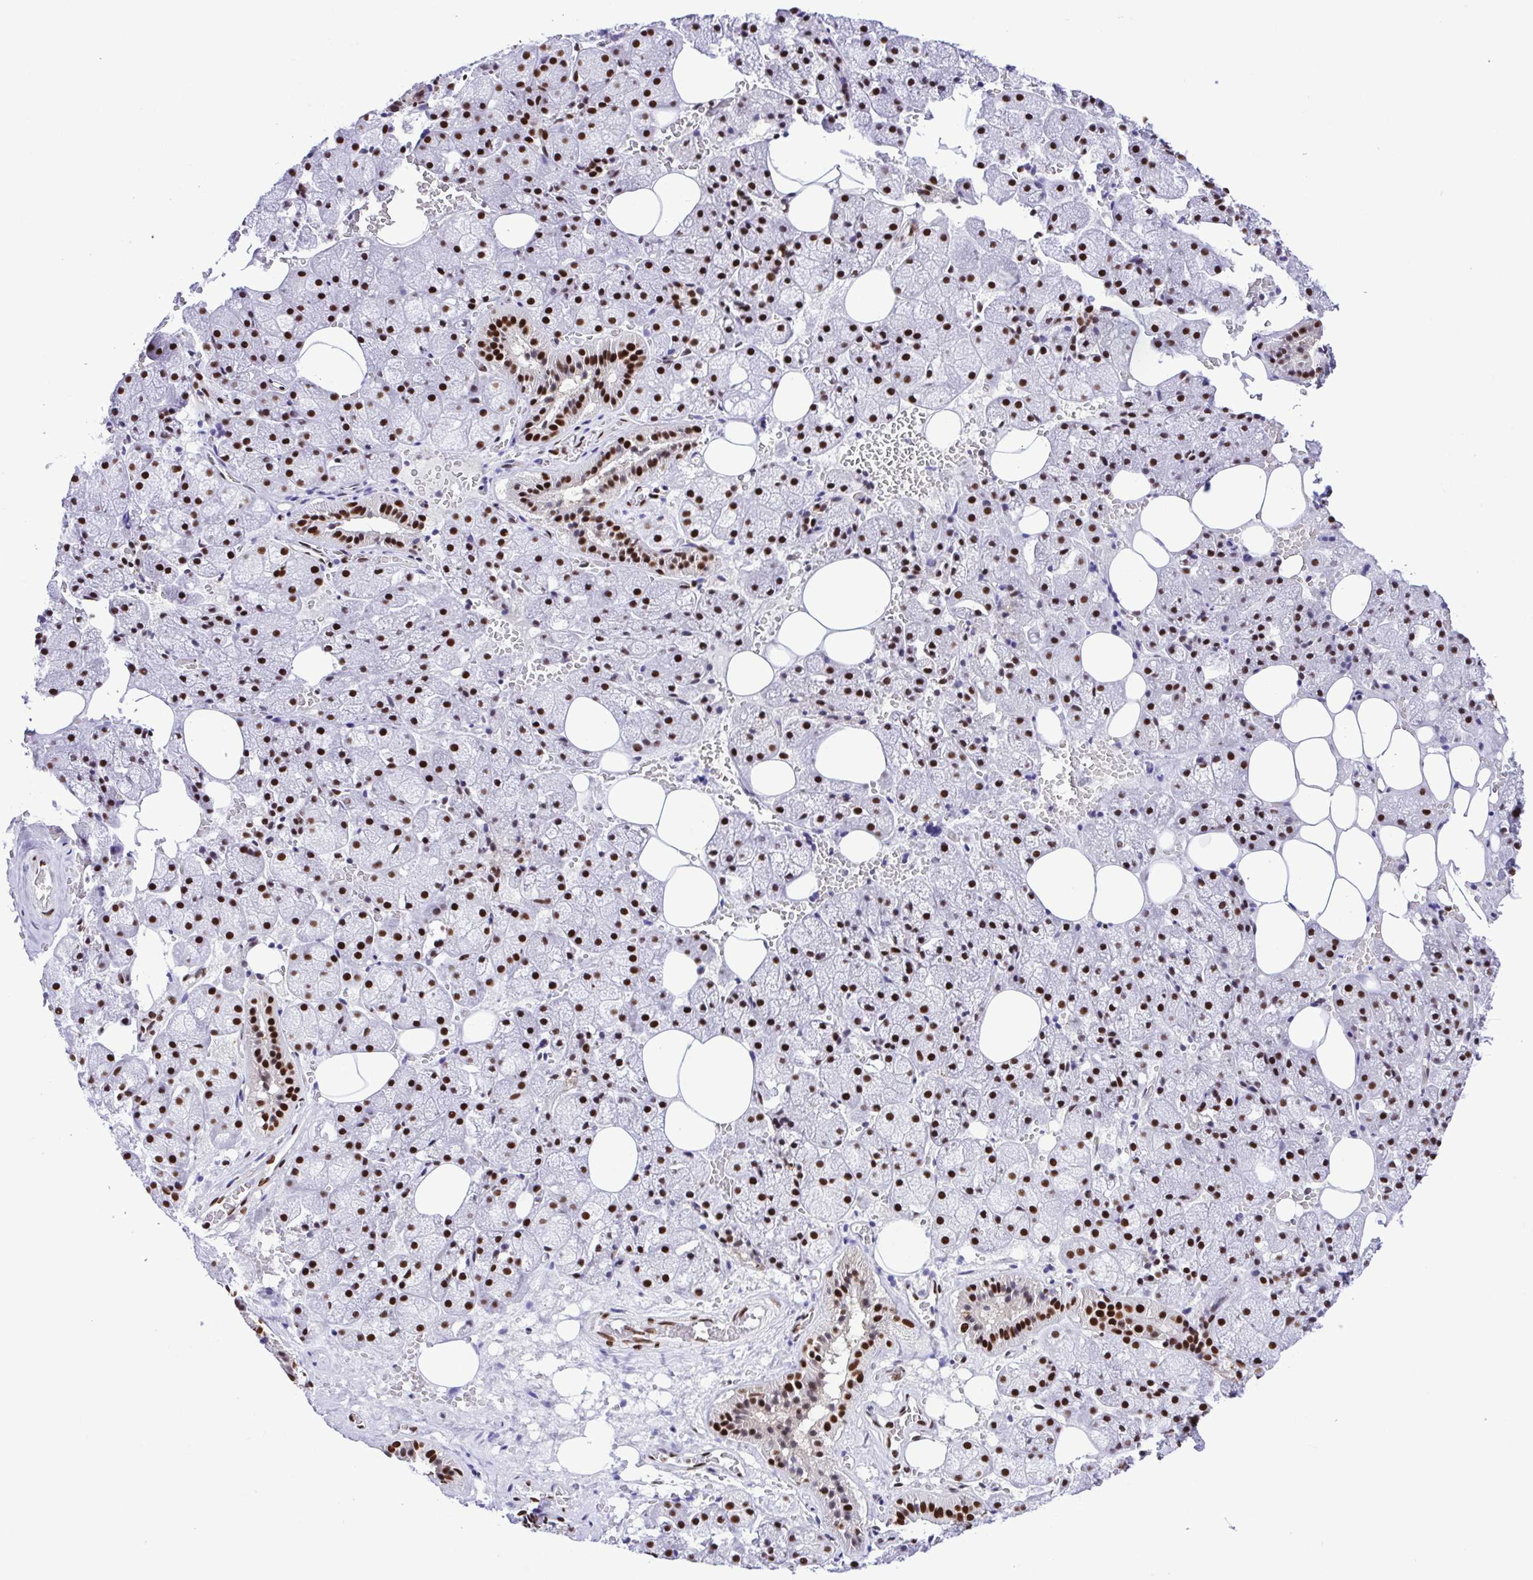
{"staining": {"intensity": "strong", "quantity": ">75%", "location": "nuclear"}, "tissue": "salivary gland", "cell_type": "Glandular cells", "image_type": "normal", "snomed": [{"axis": "morphology", "description": "Normal tissue, NOS"}, {"axis": "topography", "description": "Salivary gland"}, {"axis": "topography", "description": "Peripheral nerve tissue"}], "caption": "About >75% of glandular cells in unremarkable human salivary gland display strong nuclear protein positivity as visualized by brown immunohistochemical staining.", "gene": "TRIM28", "patient": {"sex": "male", "age": 38}}